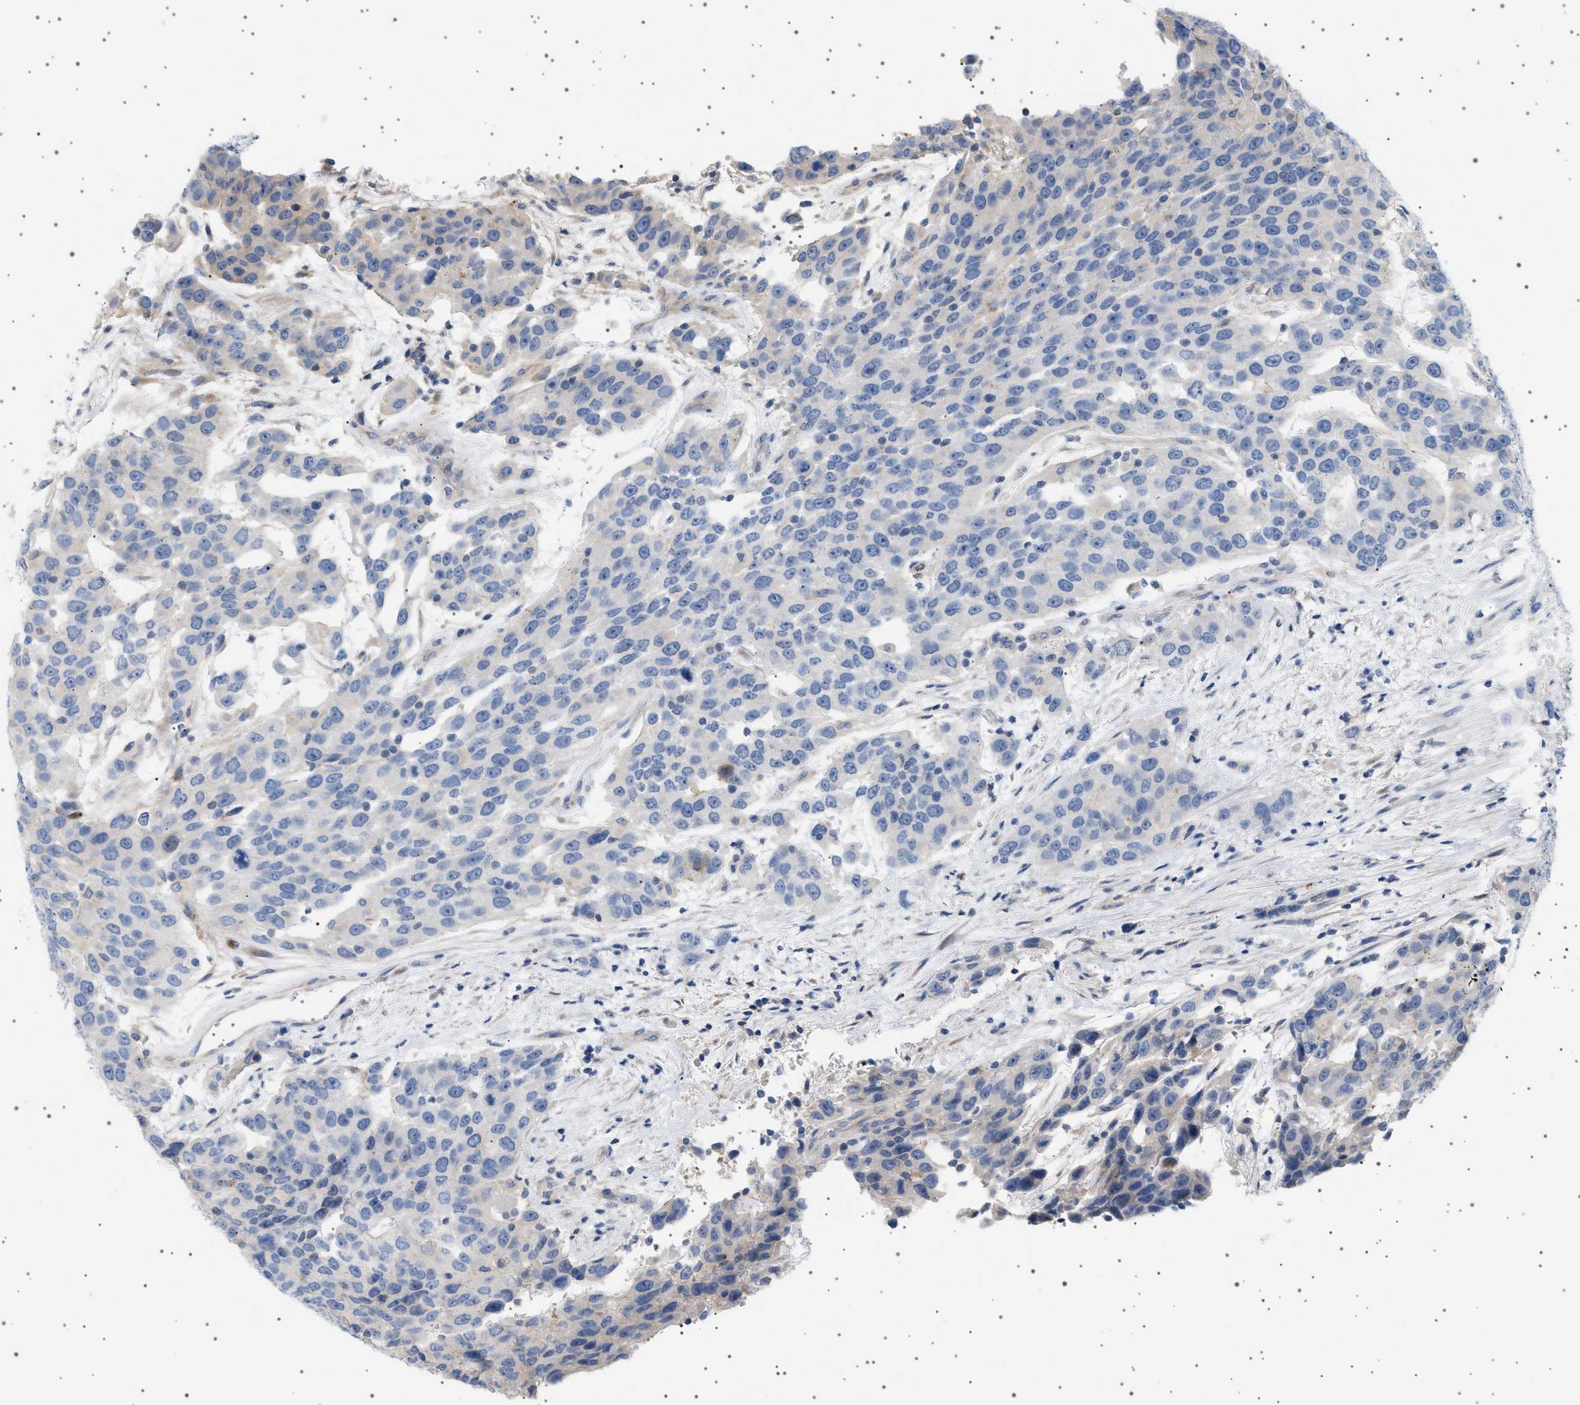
{"staining": {"intensity": "negative", "quantity": "none", "location": "none"}, "tissue": "urothelial cancer", "cell_type": "Tumor cells", "image_type": "cancer", "snomed": [{"axis": "morphology", "description": "Urothelial carcinoma, High grade"}, {"axis": "topography", "description": "Urinary bladder"}], "caption": "Immunohistochemistry image of neoplastic tissue: urothelial cancer stained with DAB shows no significant protein positivity in tumor cells. The staining is performed using DAB (3,3'-diaminobenzidine) brown chromogen with nuclei counter-stained in using hematoxylin.", "gene": "ADCY10", "patient": {"sex": "female", "age": 80}}